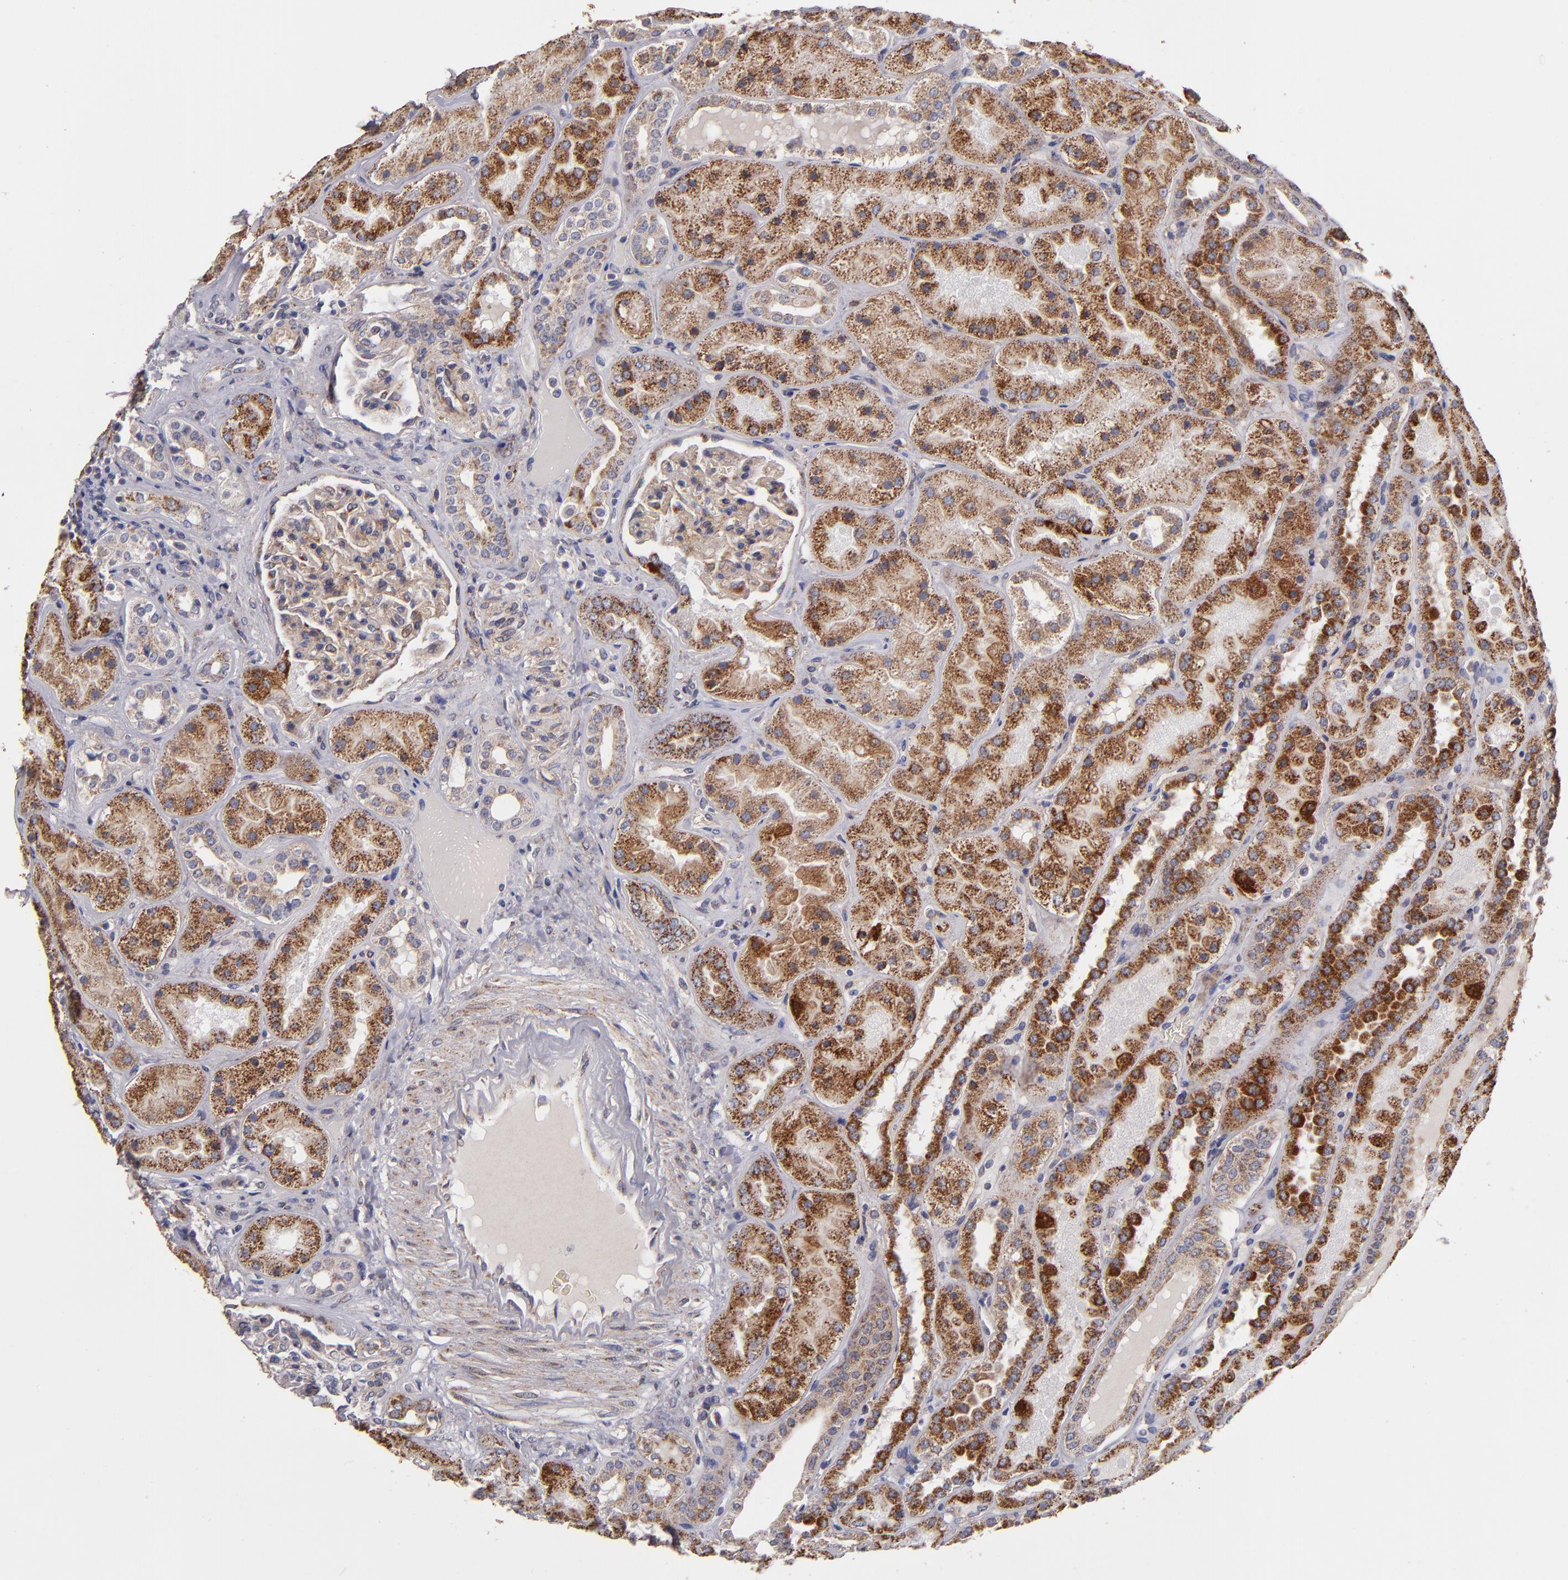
{"staining": {"intensity": "weak", "quantity": ">75%", "location": "cytoplasmic/membranous"}, "tissue": "kidney", "cell_type": "Cells in glomeruli", "image_type": "normal", "snomed": [{"axis": "morphology", "description": "Normal tissue, NOS"}, {"axis": "topography", "description": "Kidney"}], "caption": "Immunohistochemical staining of normal human kidney exhibits >75% levels of weak cytoplasmic/membranous protein staining in approximately >75% of cells in glomeruli.", "gene": "CLTA", "patient": {"sex": "male", "age": 28}}